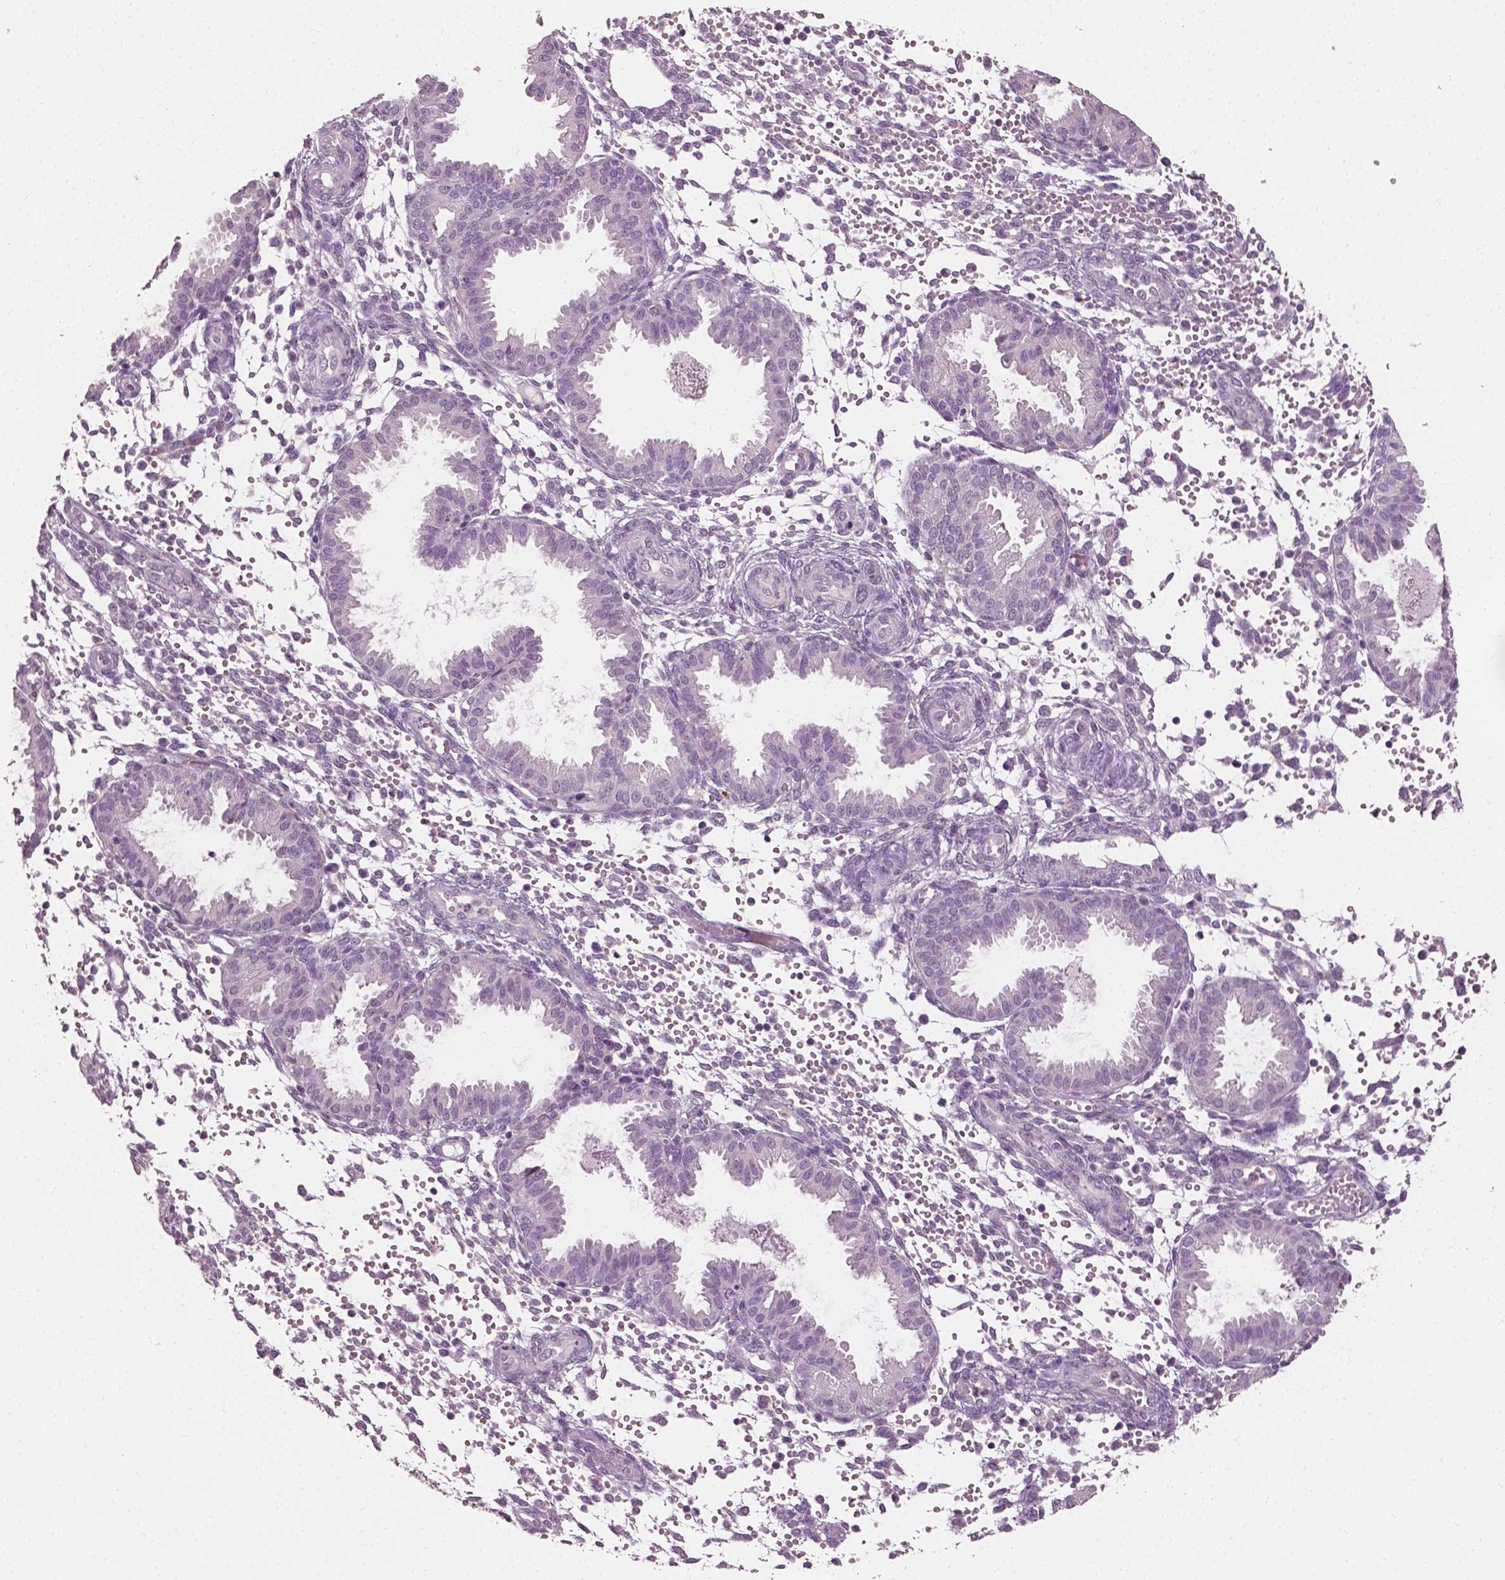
{"staining": {"intensity": "negative", "quantity": "none", "location": "none"}, "tissue": "endometrium", "cell_type": "Cells in endometrial stroma", "image_type": "normal", "snomed": [{"axis": "morphology", "description": "Normal tissue, NOS"}, {"axis": "topography", "description": "Endometrium"}], "caption": "High power microscopy image of an immunohistochemistry image of unremarkable endometrium, revealing no significant staining in cells in endometrial stroma.", "gene": "PLA2R1", "patient": {"sex": "female", "age": 33}}